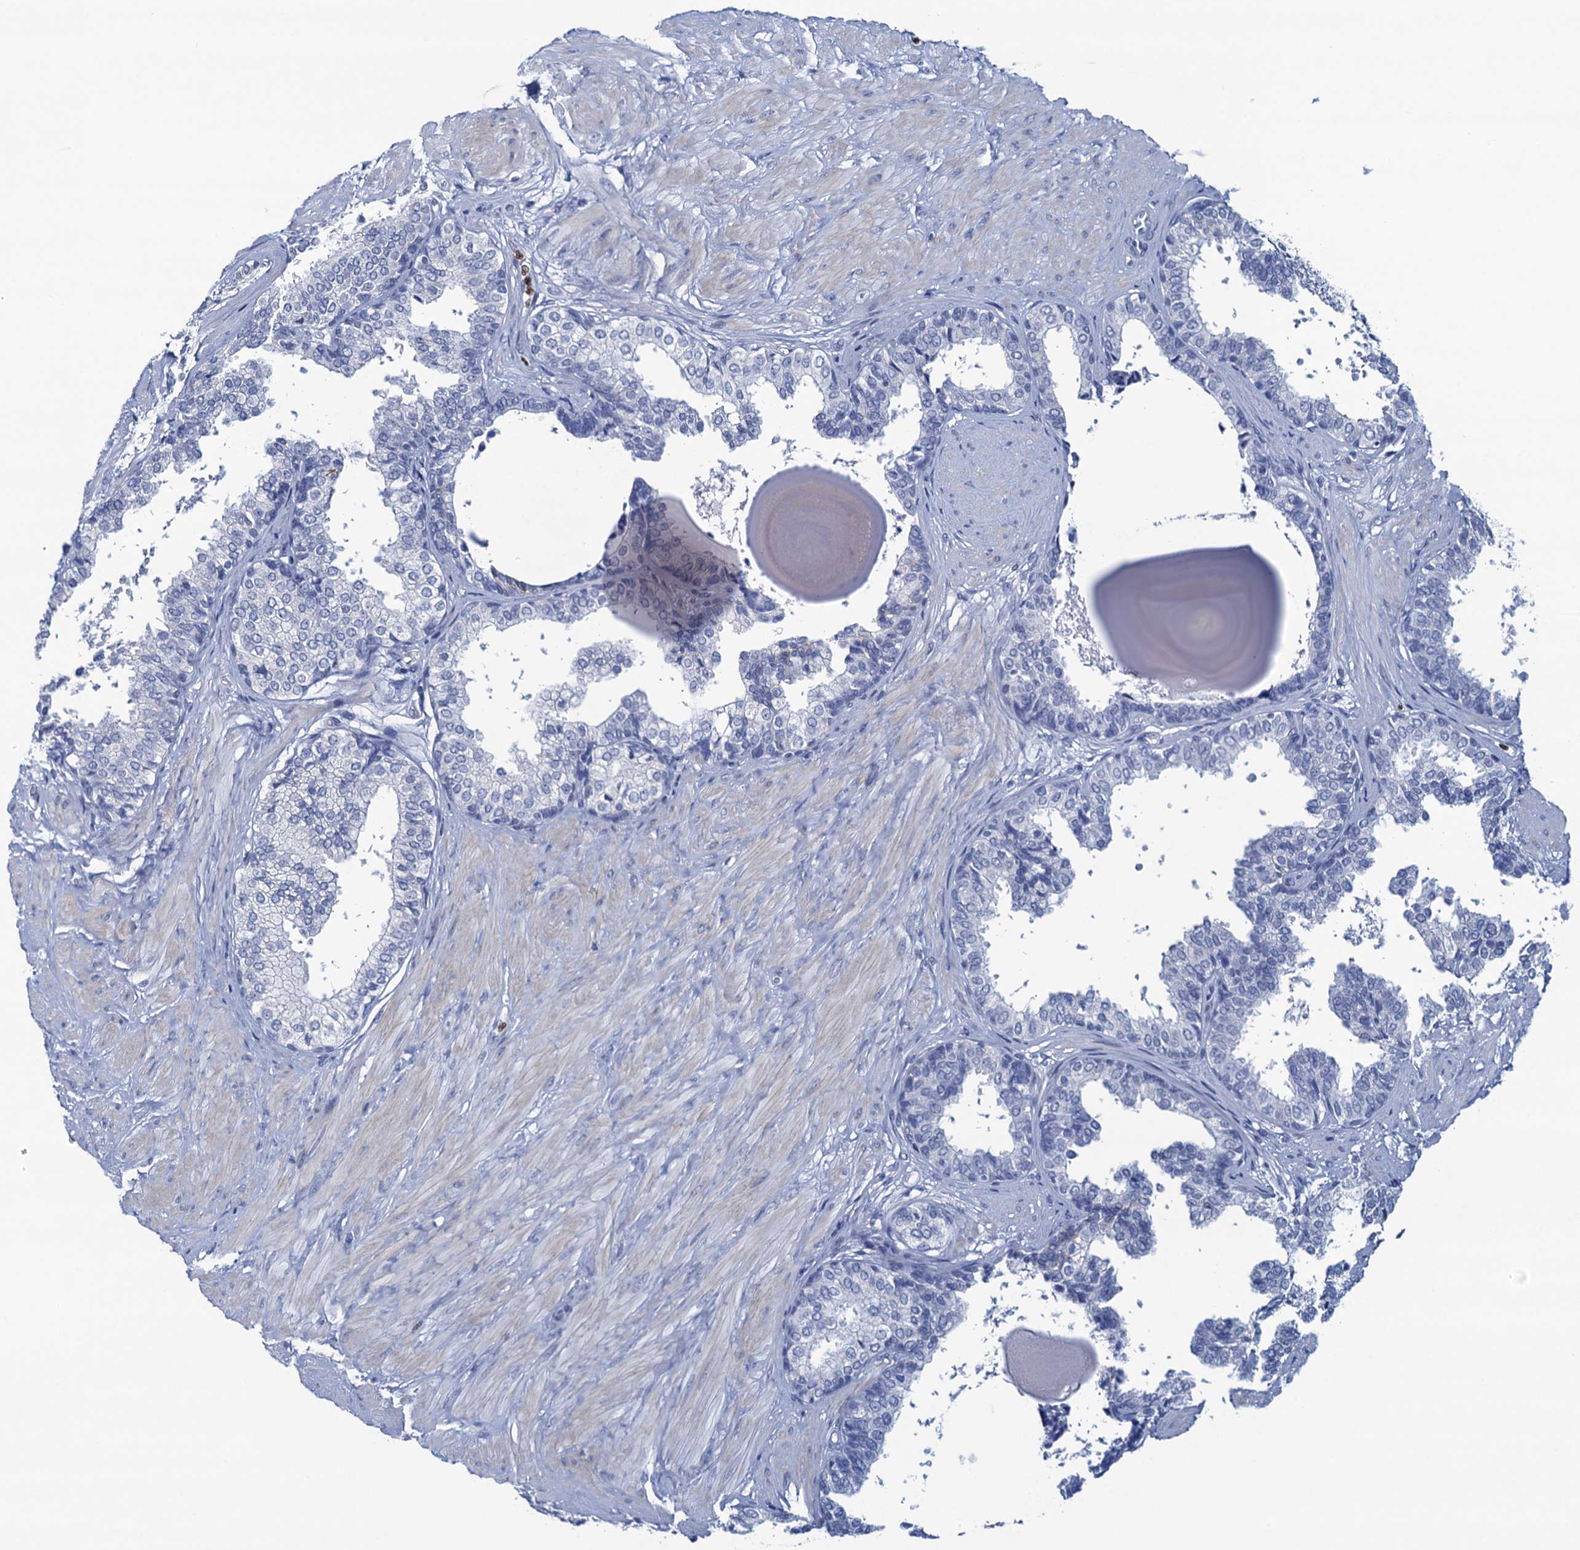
{"staining": {"intensity": "strong", "quantity": "<25%", "location": "cytoplasmic/membranous"}, "tissue": "prostate", "cell_type": "Glandular cells", "image_type": "normal", "snomed": [{"axis": "morphology", "description": "Normal tissue, NOS"}, {"axis": "topography", "description": "Prostate"}], "caption": "IHC micrograph of benign prostate: prostate stained using immunohistochemistry reveals medium levels of strong protein expression localized specifically in the cytoplasmic/membranous of glandular cells, appearing as a cytoplasmic/membranous brown color.", "gene": "RHCG", "patient": {"sex": "male", "age": 48}}